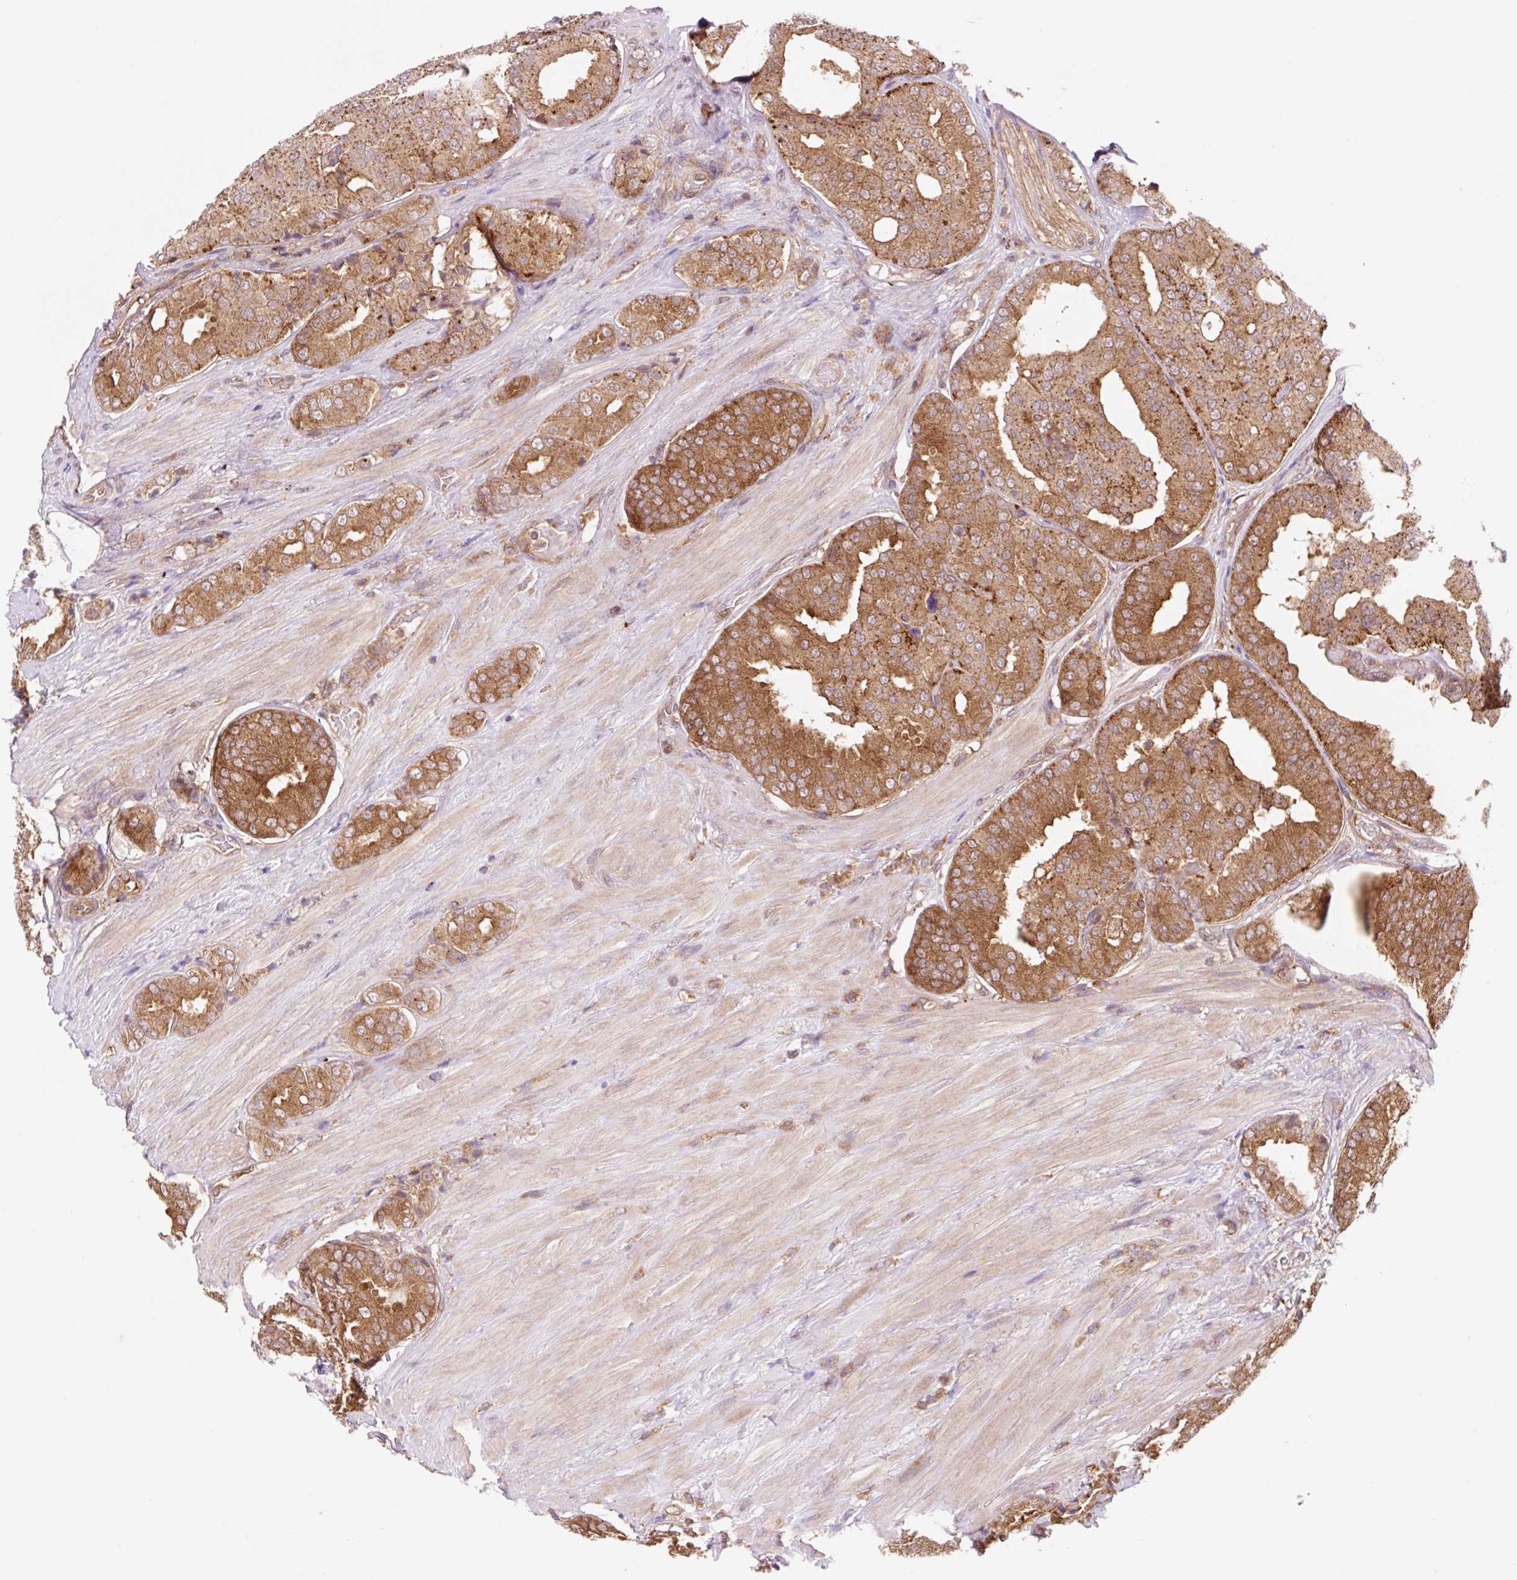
{"staining": {"intensity": "strong", "quantity": ">75%", "location": "cytoplasmic/membranous"}, "tissue": "prostate cancer", "cell_type": "Tumor cells", "image_type": "cancer", "snomed": [{"axis": "morphology", "description": "Adenocarcinoma, High grade"}, {"axis": "topography", "description": "Prostate"}], "caption": "Tumor cells exhibit high levels of strong cytoplasmic/membranous expression in about >75% of cells in prostate cancer. Using DAB (3,3'-diaminobenzidine) (brown) and hematoxylin (blue) stains, captured at high magnification using brightfield microscopy.", "gene": "VPS4A", "patient": {"sex": "male", "age": 63}}